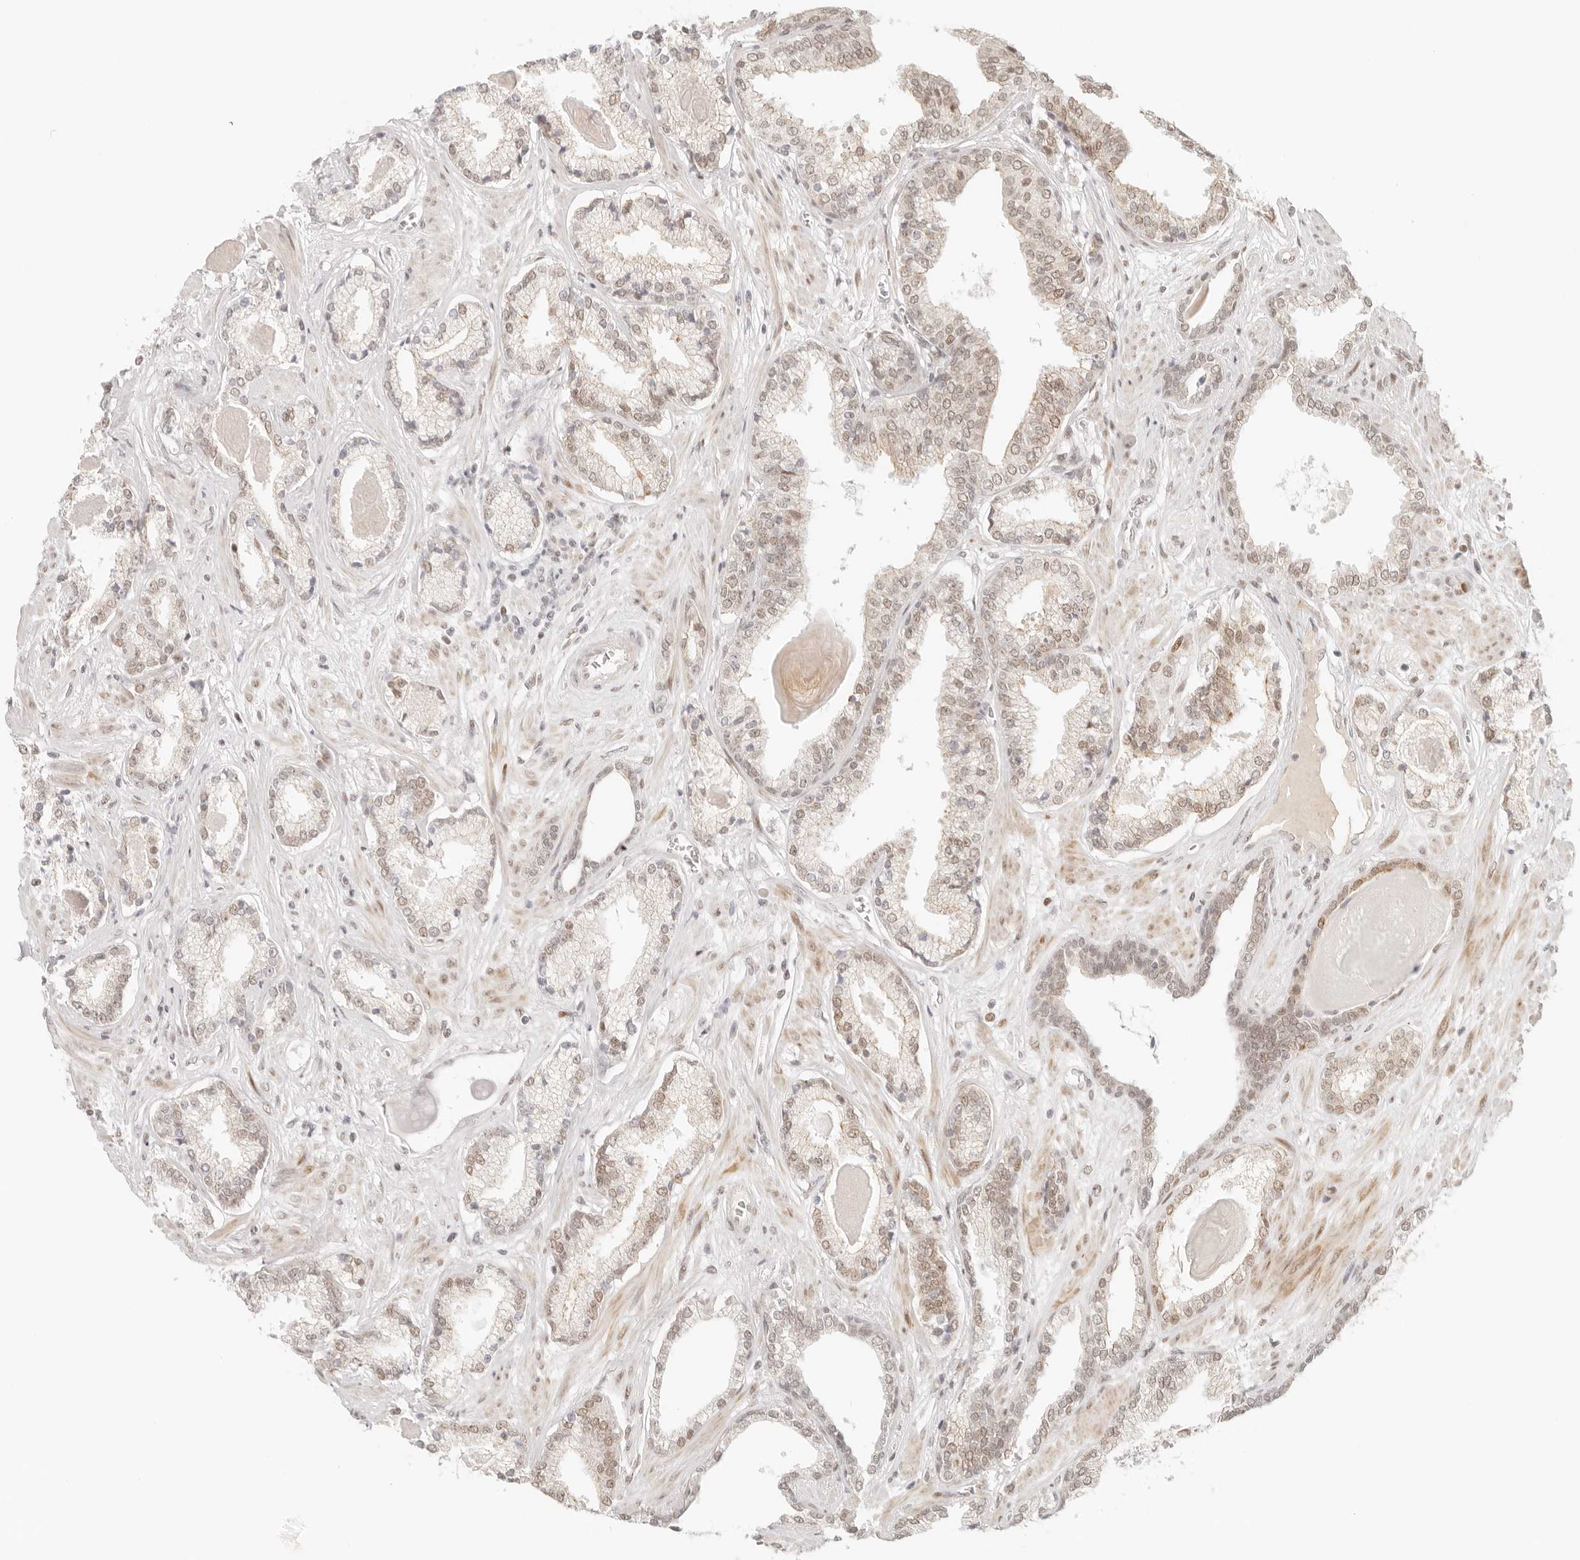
{"staining": {"intensity": "moderate", "quantity": "25%-75%", "location": "cytoplasmic/membranous,nuclear"}, "tissue": "prostate cancer", "cell_type": "Tumor cells", "image_type": "cancer", "snomed": [{"axis": "morphology", "description": "Adenocarcinoma, Low grade"}, {"axis": "topography", "description": "Prostate"}], "caption": "Human prostate adenocarcinoma (low-grade) stained with a protein marker shows moderate staining in tumor cells.", "gene": "HOXC5", "patient": {"sex": "male", "age": 70}}